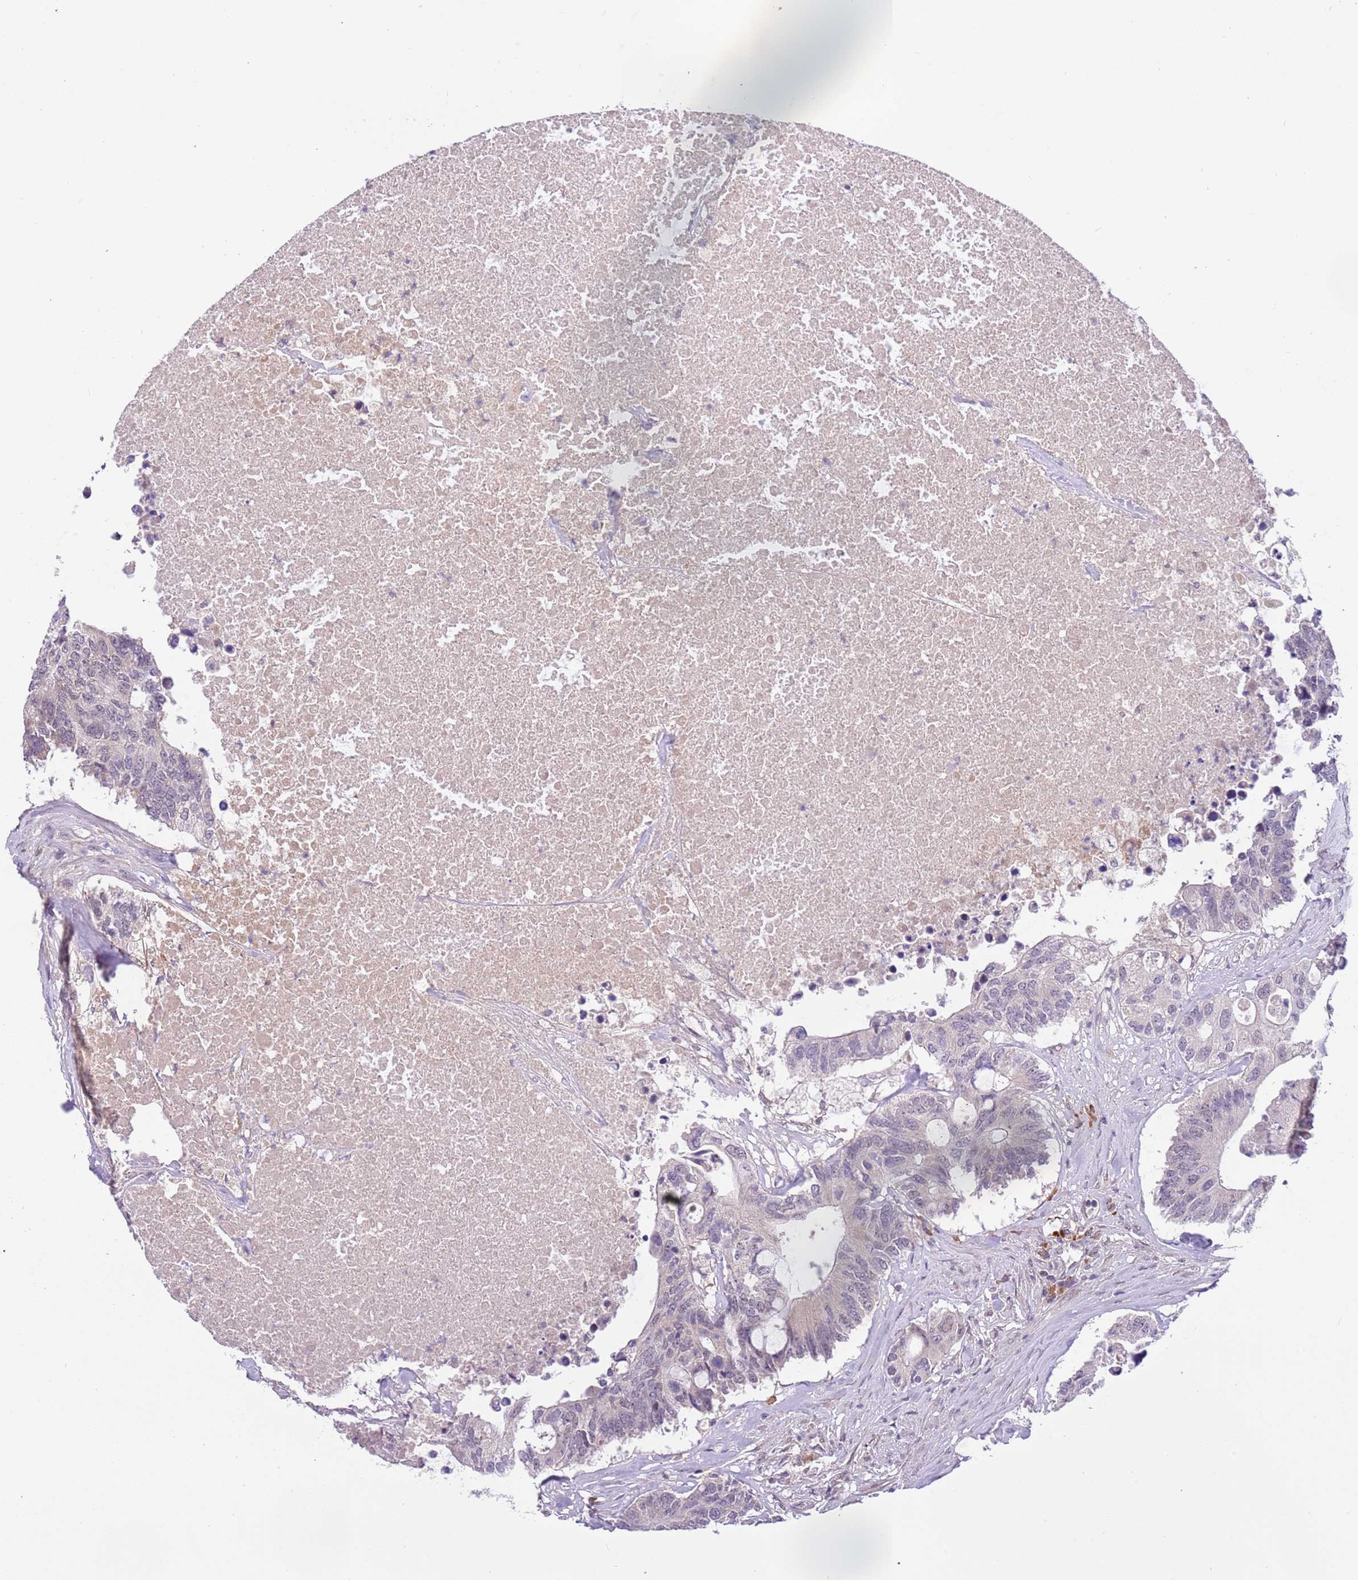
{"staining": {"intensity": "negative", "quantity": "none", "location": "none"}, "tissue": "colorectal cancer", "cell_type": "Tumor cells", "image_type": "cancer", "snomed": [{"axis": "morphology", "description": "Adenocarcinoma, NOS"}, {"axis": "topography", "description": "Colon"}], "caption": "Immunohistochemistry (IHC) photomicrograph of colorectal cancer (adenocarcinoma) stained for a protein (brown), which reveals no staining in tumor cells. (Brightfield microscopy of DAB immunohistochemistry (IHC) at high magnification).", "gene": "MAGEF1", "patient": {"sex": "male", "age": 71}}